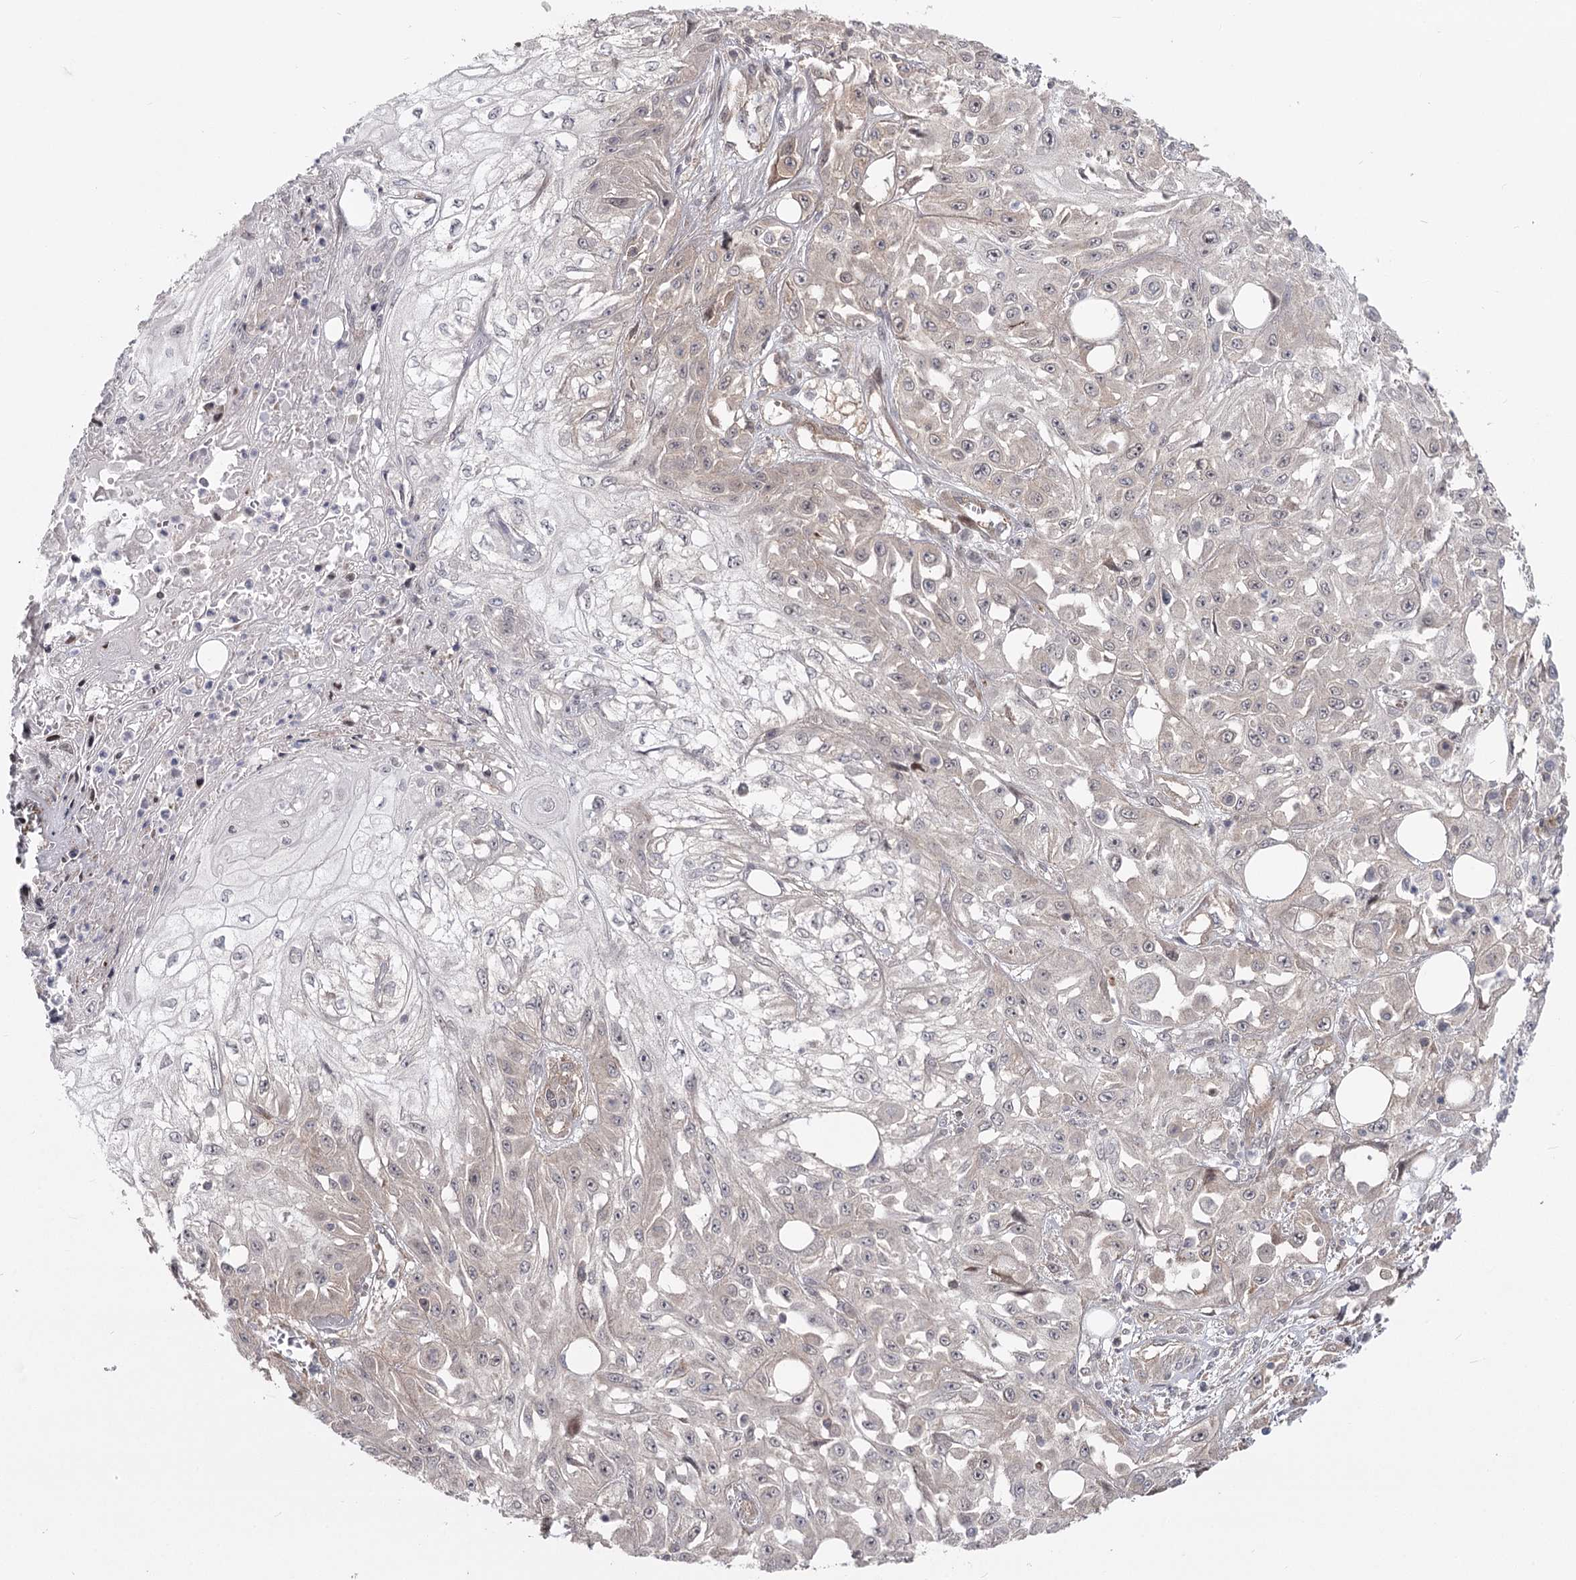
{"staining": {"intensity": "negative", "quantity": "none", "location": "none"}, "tissue": "skin cancer", "cell_type": "Tumor cells", "image_type": "cancer", "snomed": [{"axis": "morphology", "description": "Squamous cell carcinoma, NOS"}, {"axis": "morphology", "description": "Squamous cell carcinoma, metastatic, NOS"}, {"axis": "topography", "description": "Skin"}, {"axis": "topography", "description": "Lymph node"}], "caption": "Immunohistochemistry (IHC) histopathology image of neoplastic tissue: skin cancer (squamous cell carcinoma) stained with DAB shows no significant protein expression in tumor cells. The staining was performed using DAB to visualize the protein expression in brown, while the nuclei were stained in blue with hematoxylin (Magnification: 20x).", "gene": "CCNG2", "patient": {"sex": "male", "age": 75}}